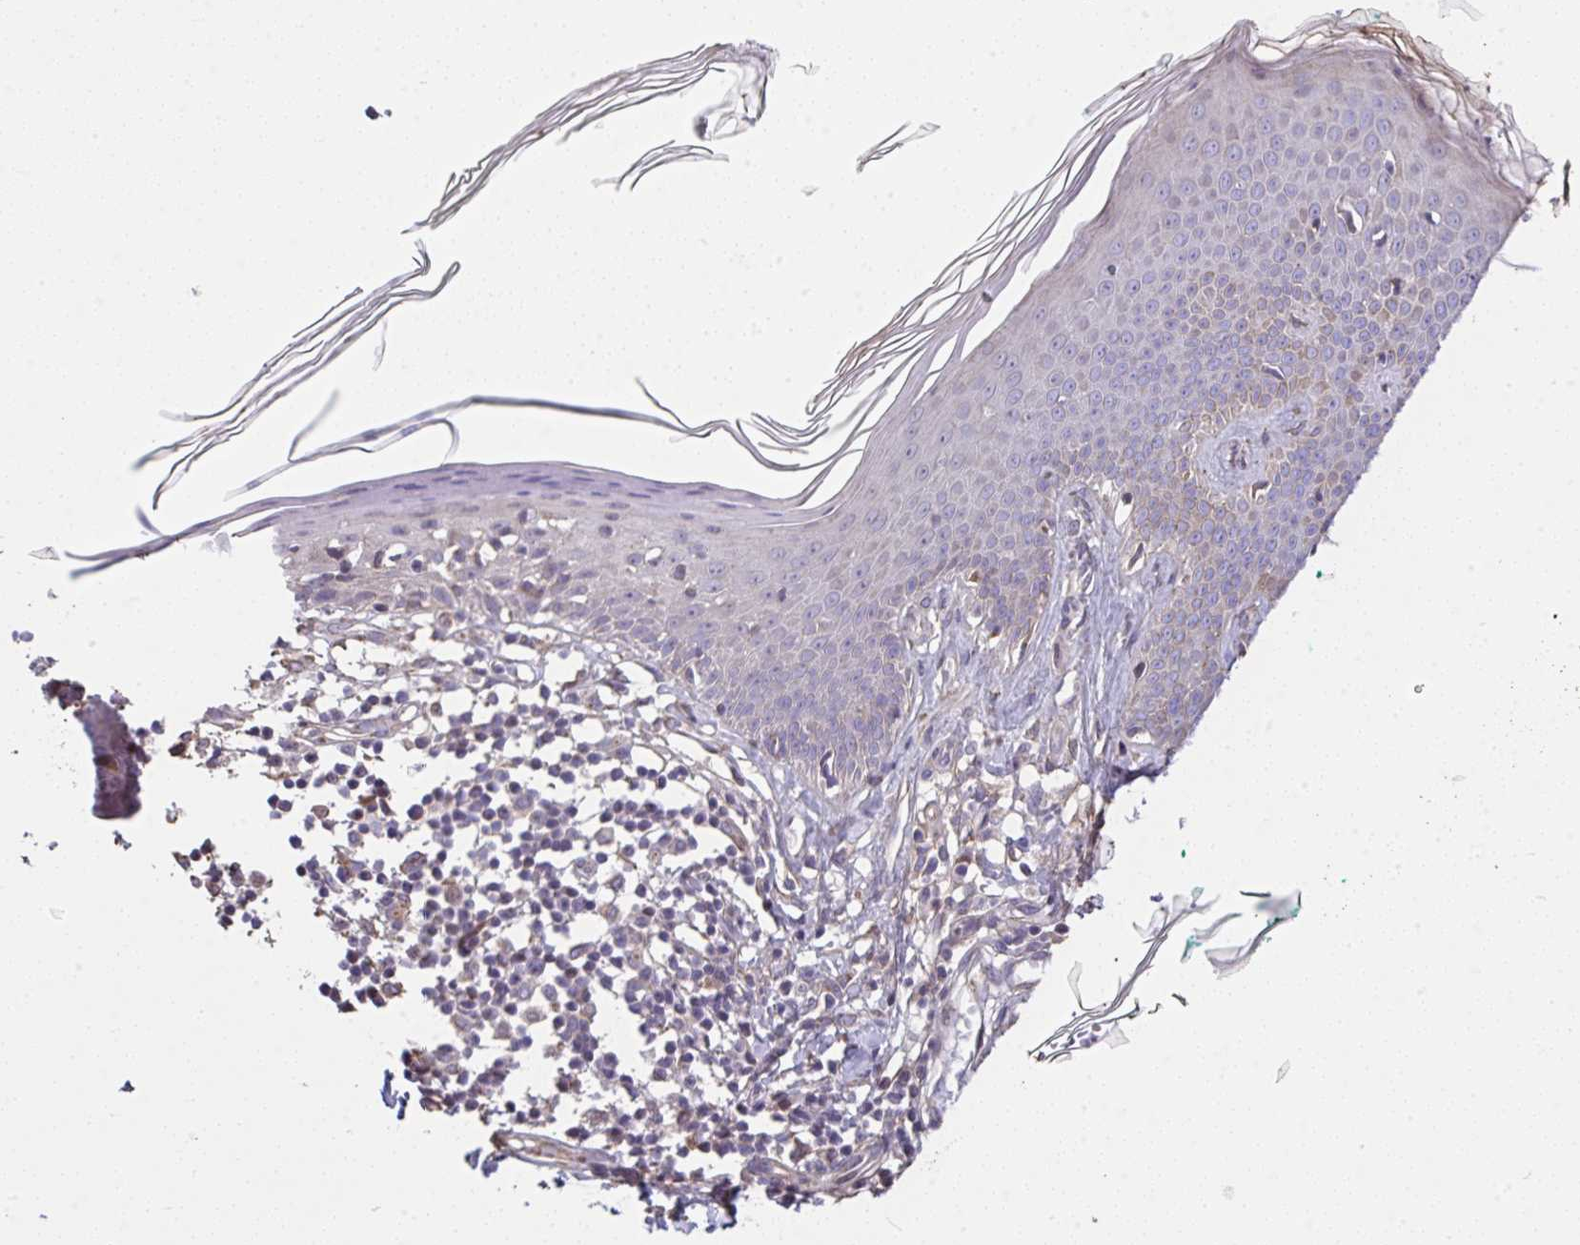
{"staining": {"intensity": "weak", "quantity": "25%-75%", "location": "cytoplasmic/membranous"}, "tissue": "skin", "cell_type": "Fibroblasts", "image_type": "normal", "snomed": [{"axis": "morphology", "description": "Normal tissue, NOS"}, {"axis": "topography", "description": "Skin"}, {"axis": "topography", "description": "Peripheral nerve tissue"}], "caption": "Immunohistochemistry image of benign human skin stained for a protein (brown), which reveals low levels of weak cytoplasmic/membranous positivity in approximately 25%-75% of fibroblasts.", "gene": "RUNDC3B", "patient": {"sex": "female", "age": 45}}